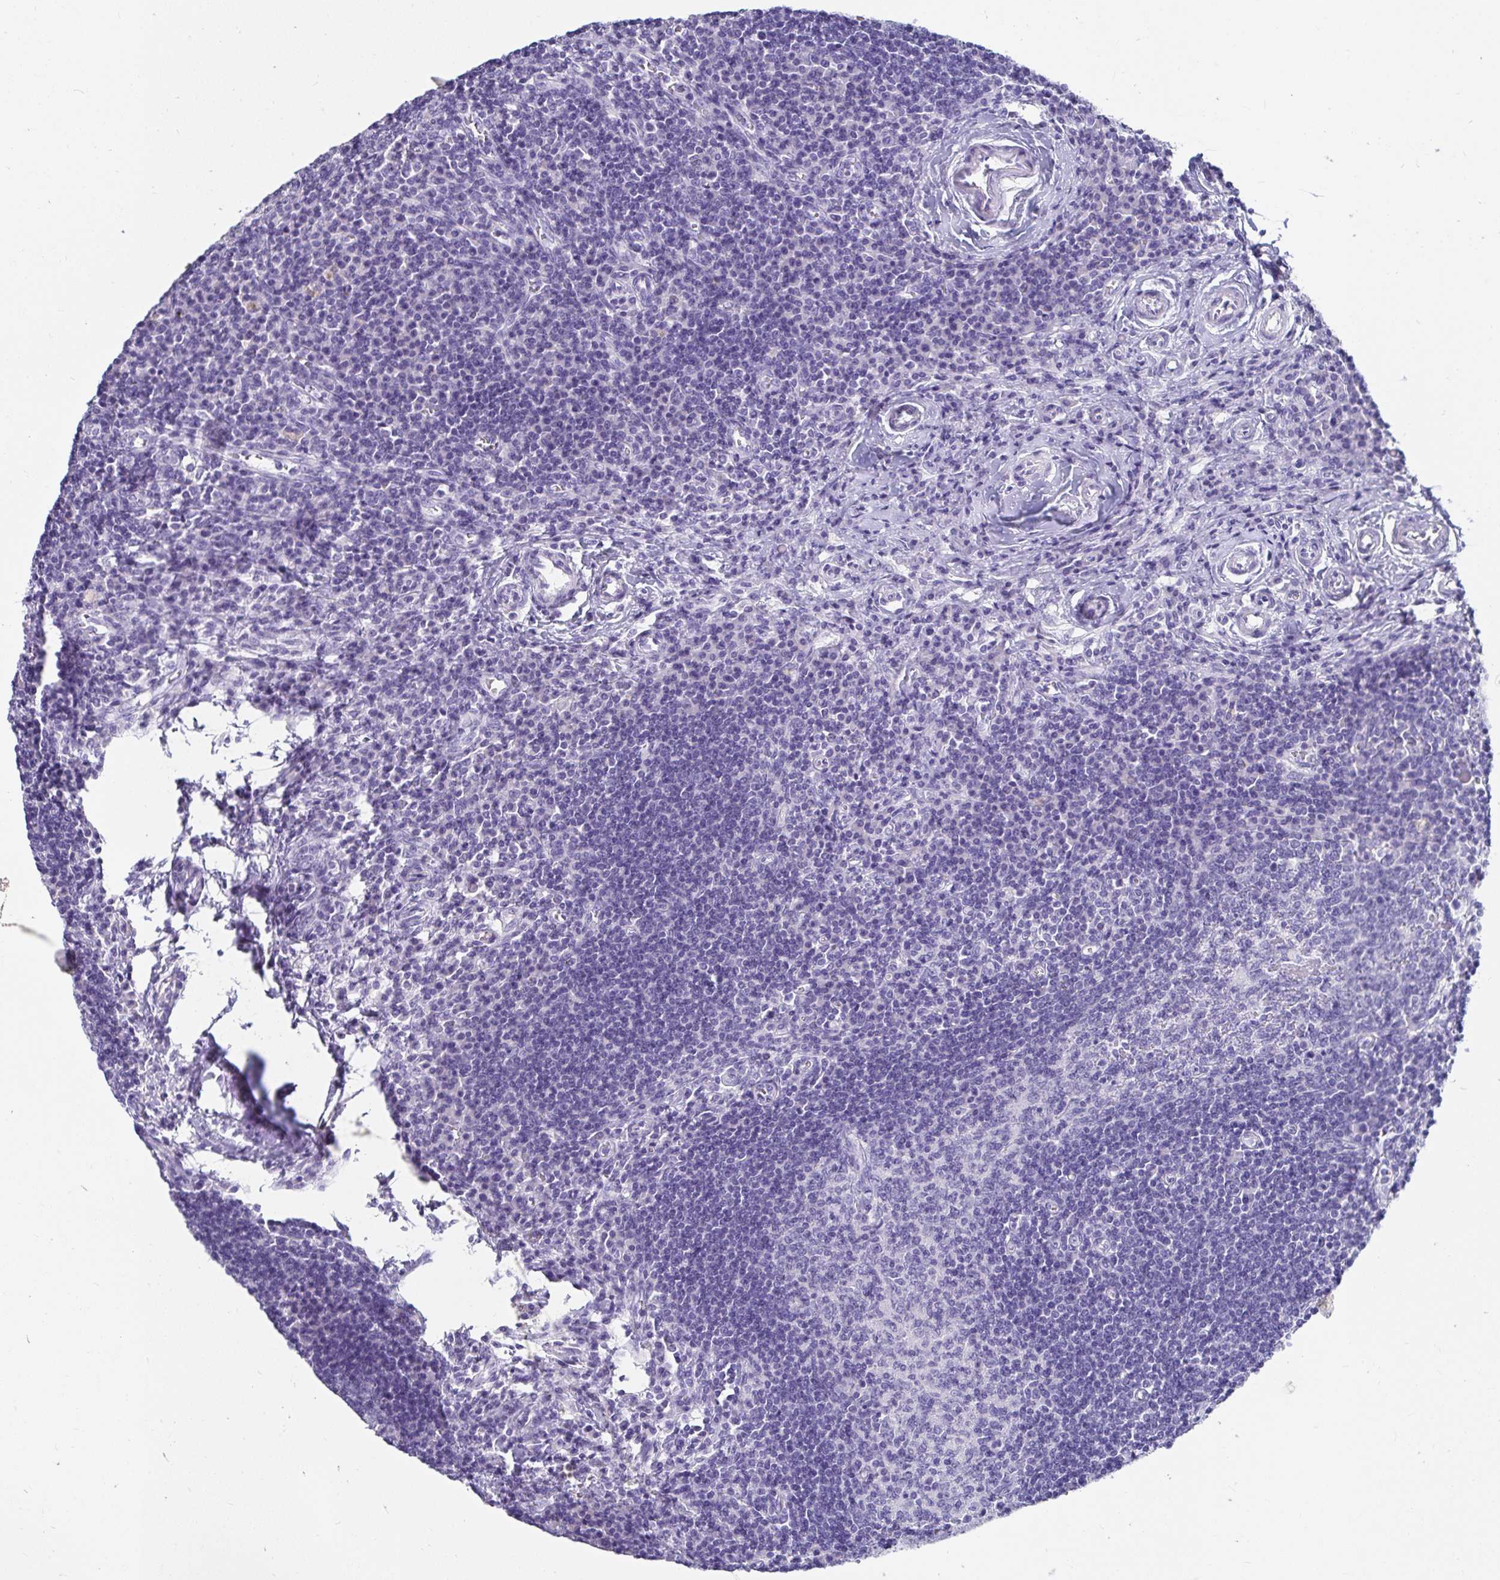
{"staining": {"intensity": "negative", "quantity": "none", "location": "none"}, "tissue": "lymph node", "cell_type": "Germinal center cells", "image_type": "normal", "snomed": [{"axis": "morphology", "description": "Normal tissue, NOS"}, {"axis": "topography", "description": "Lymph node"}], "caption": "Germinal center cells show no significant staining in benign lymph node. Brightfield microscopy of immunohistochemistry stained with DAB (brown) and hematoxylin (blue), captured at high magnification.", "gene": "ZPBP2", "patient": {"sex": "male", "age": 67}}